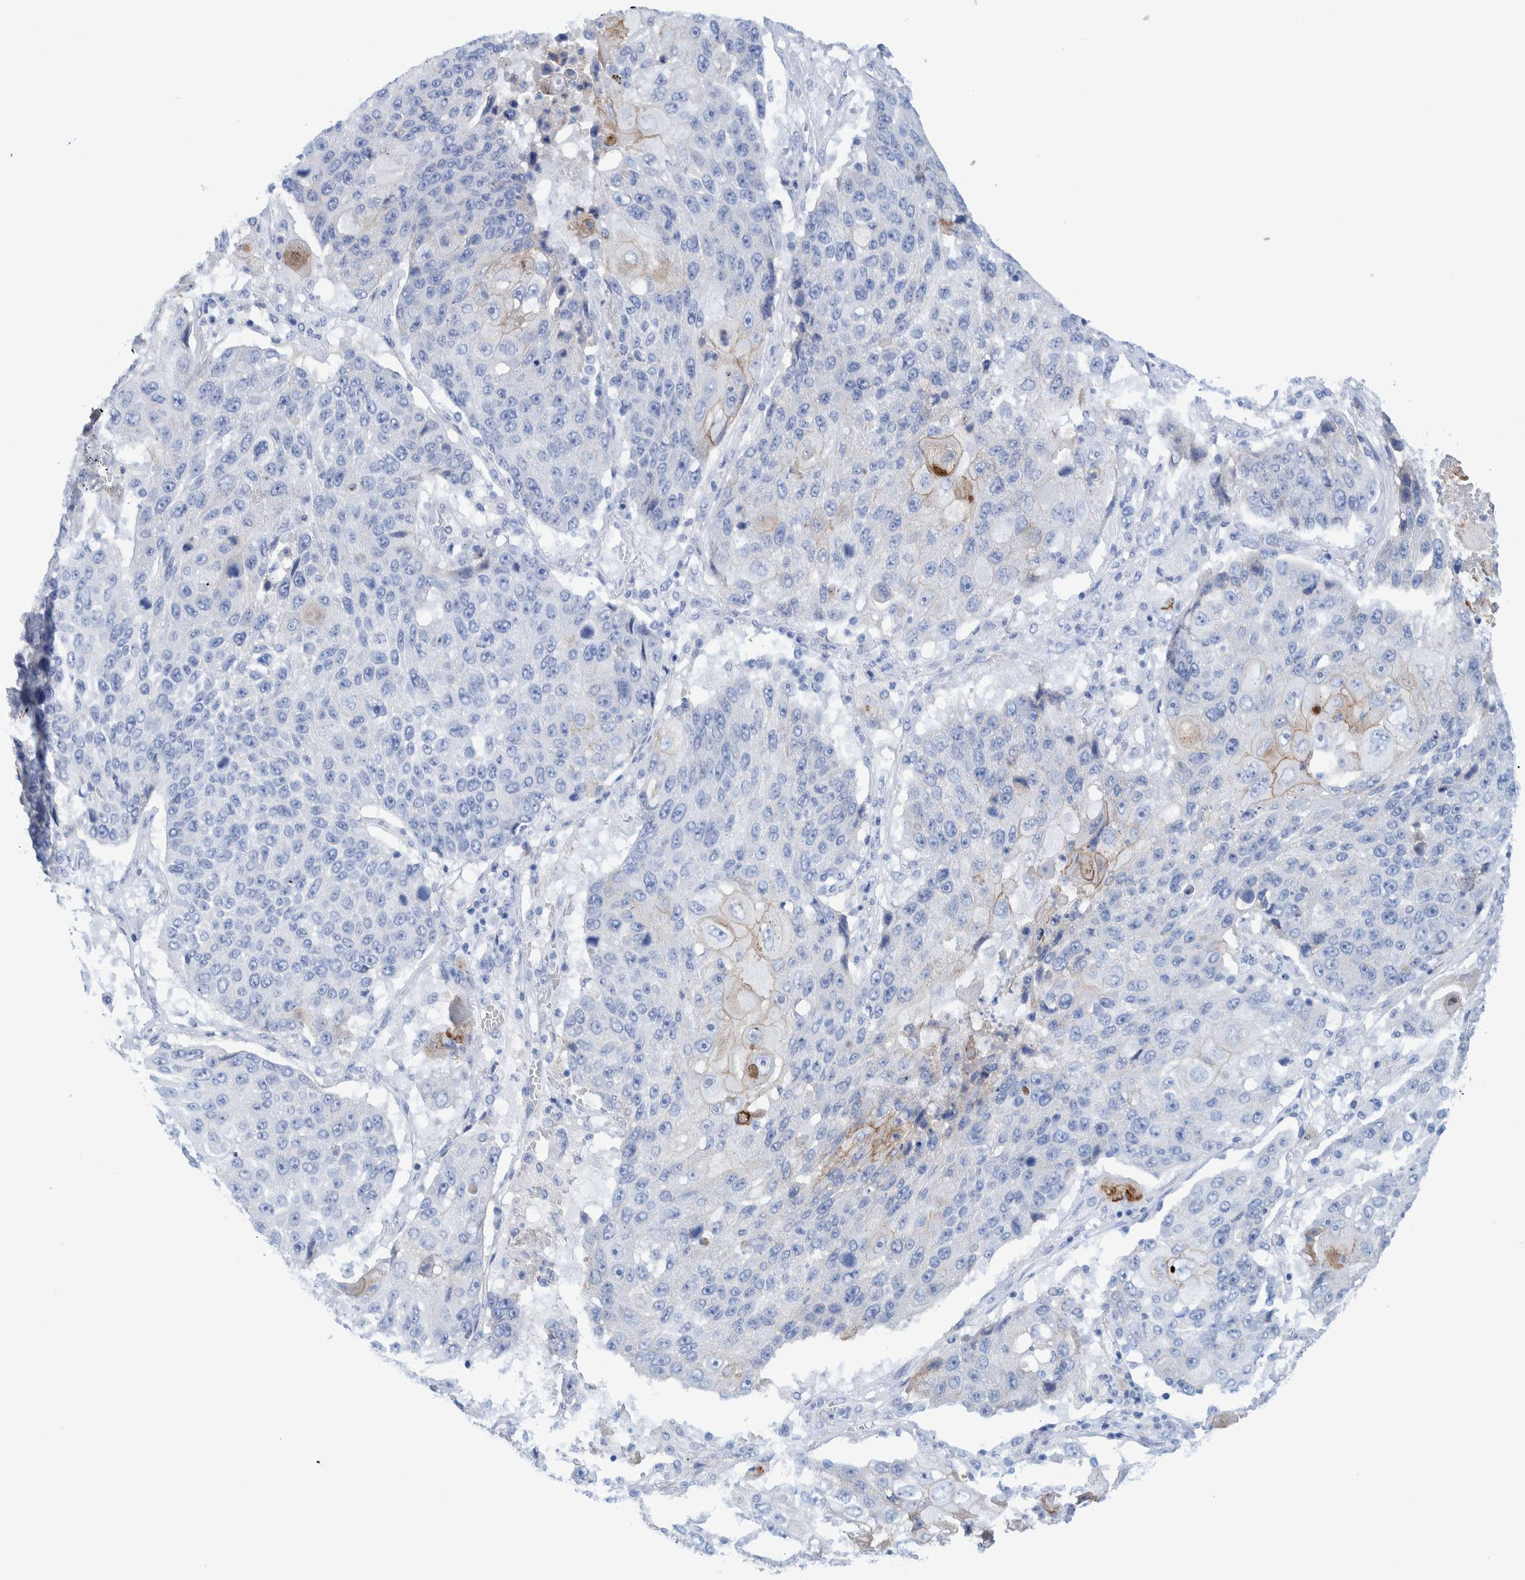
{"staining": {"intensity": "negative", "quantity": "none", "location": "none"}, "tissue": "lung cancer", "cell_type": "Tumor cells", "image_type": "cancer", "snomed": [{"axis": "morphology", "description": "Squamous cell carcinoma, NOS"}, {"axis": "topography", "description": "Lung"}], "caption": "DAB immunohistochemical staining of human lung cancer demonstrates no significant expression in tumor cells.", "gene": "PERP", "patient": {"sex": "male", "age": 61}}